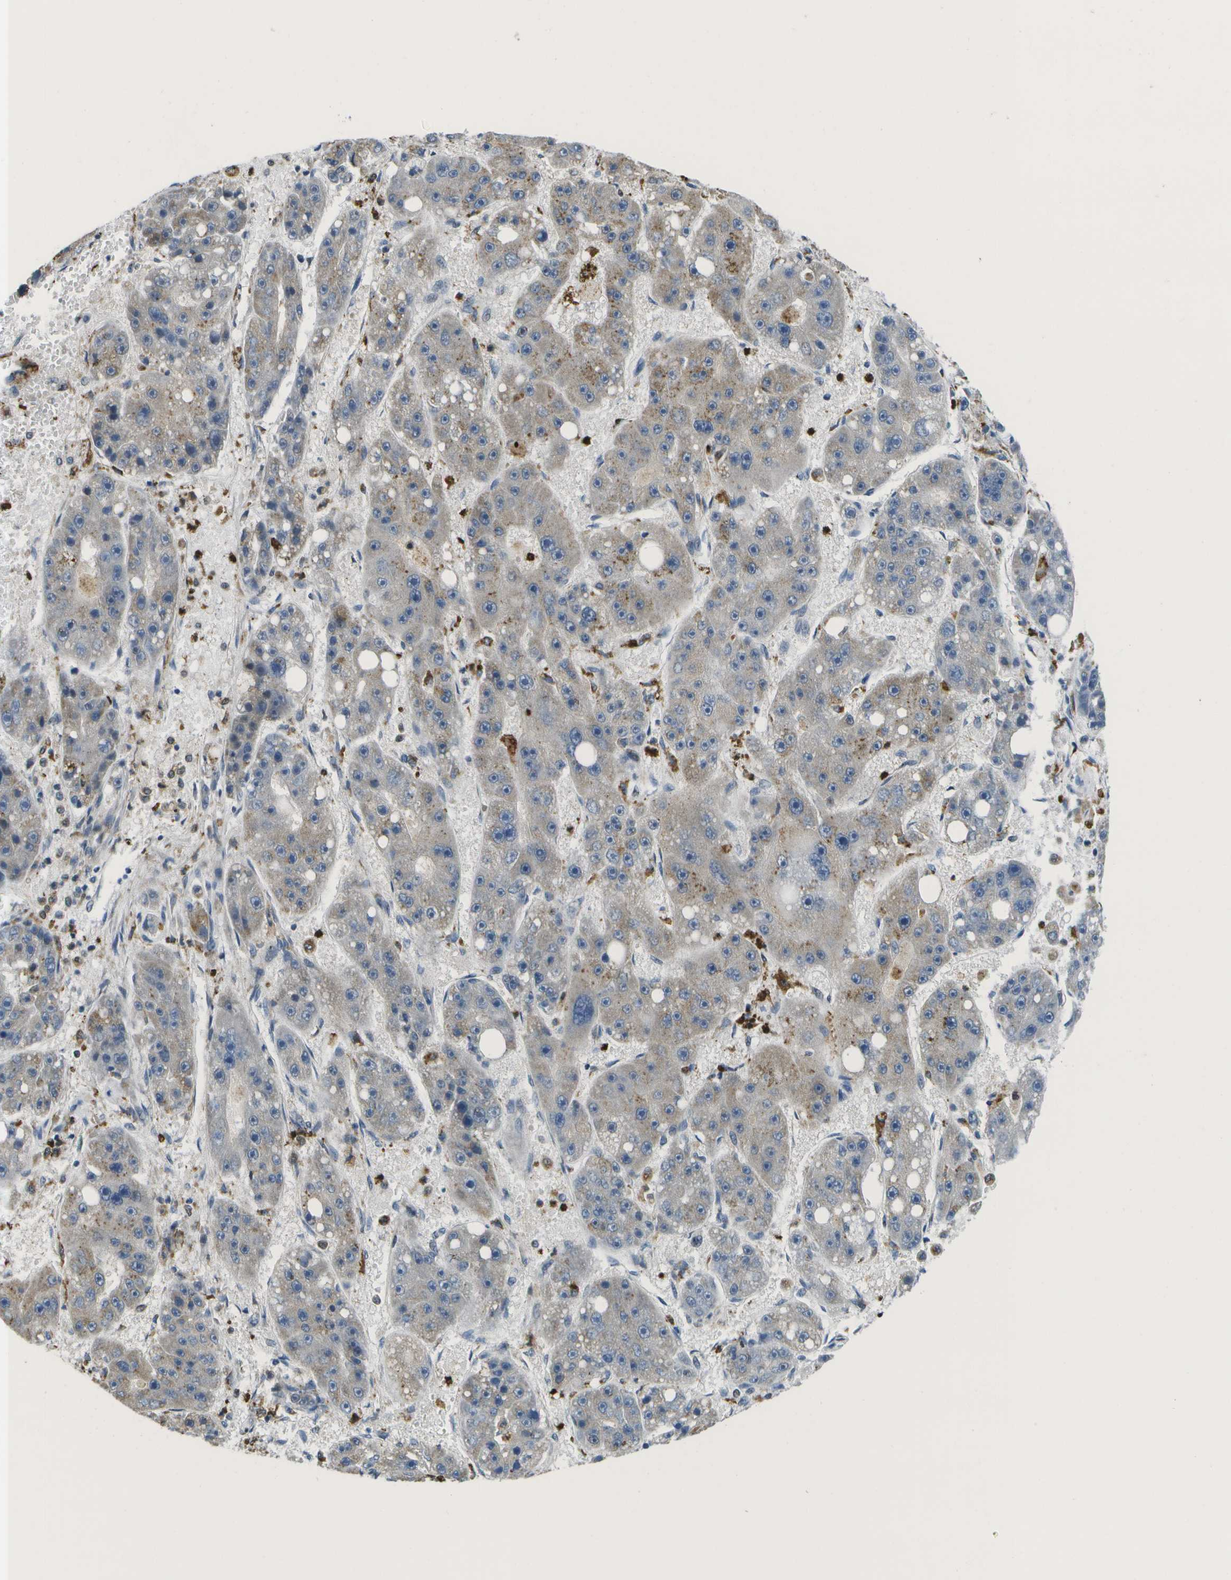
{"staining": {"intensity": "weak", "quantity": "<25%", "location": "cytoplasmic/membranous"}, "tissue": "liver cancer", "cell_type": "Tumor cells", "image_type": "cancer", "snomed": [{"axis": "morphology", "description": "Carcinoma, Hepatocellular, NOS"}, {"axis": "topography", "description": "Liver"}], "caption": "Immunohistochemistry (IHC) photomicrograph of liver hepatocellular carcinoma stained for a protein (brown), which demonstrates no positivity in tumor cells.", "gene": "GALNT15", "patient": {"sex": "female", "age": 61}}